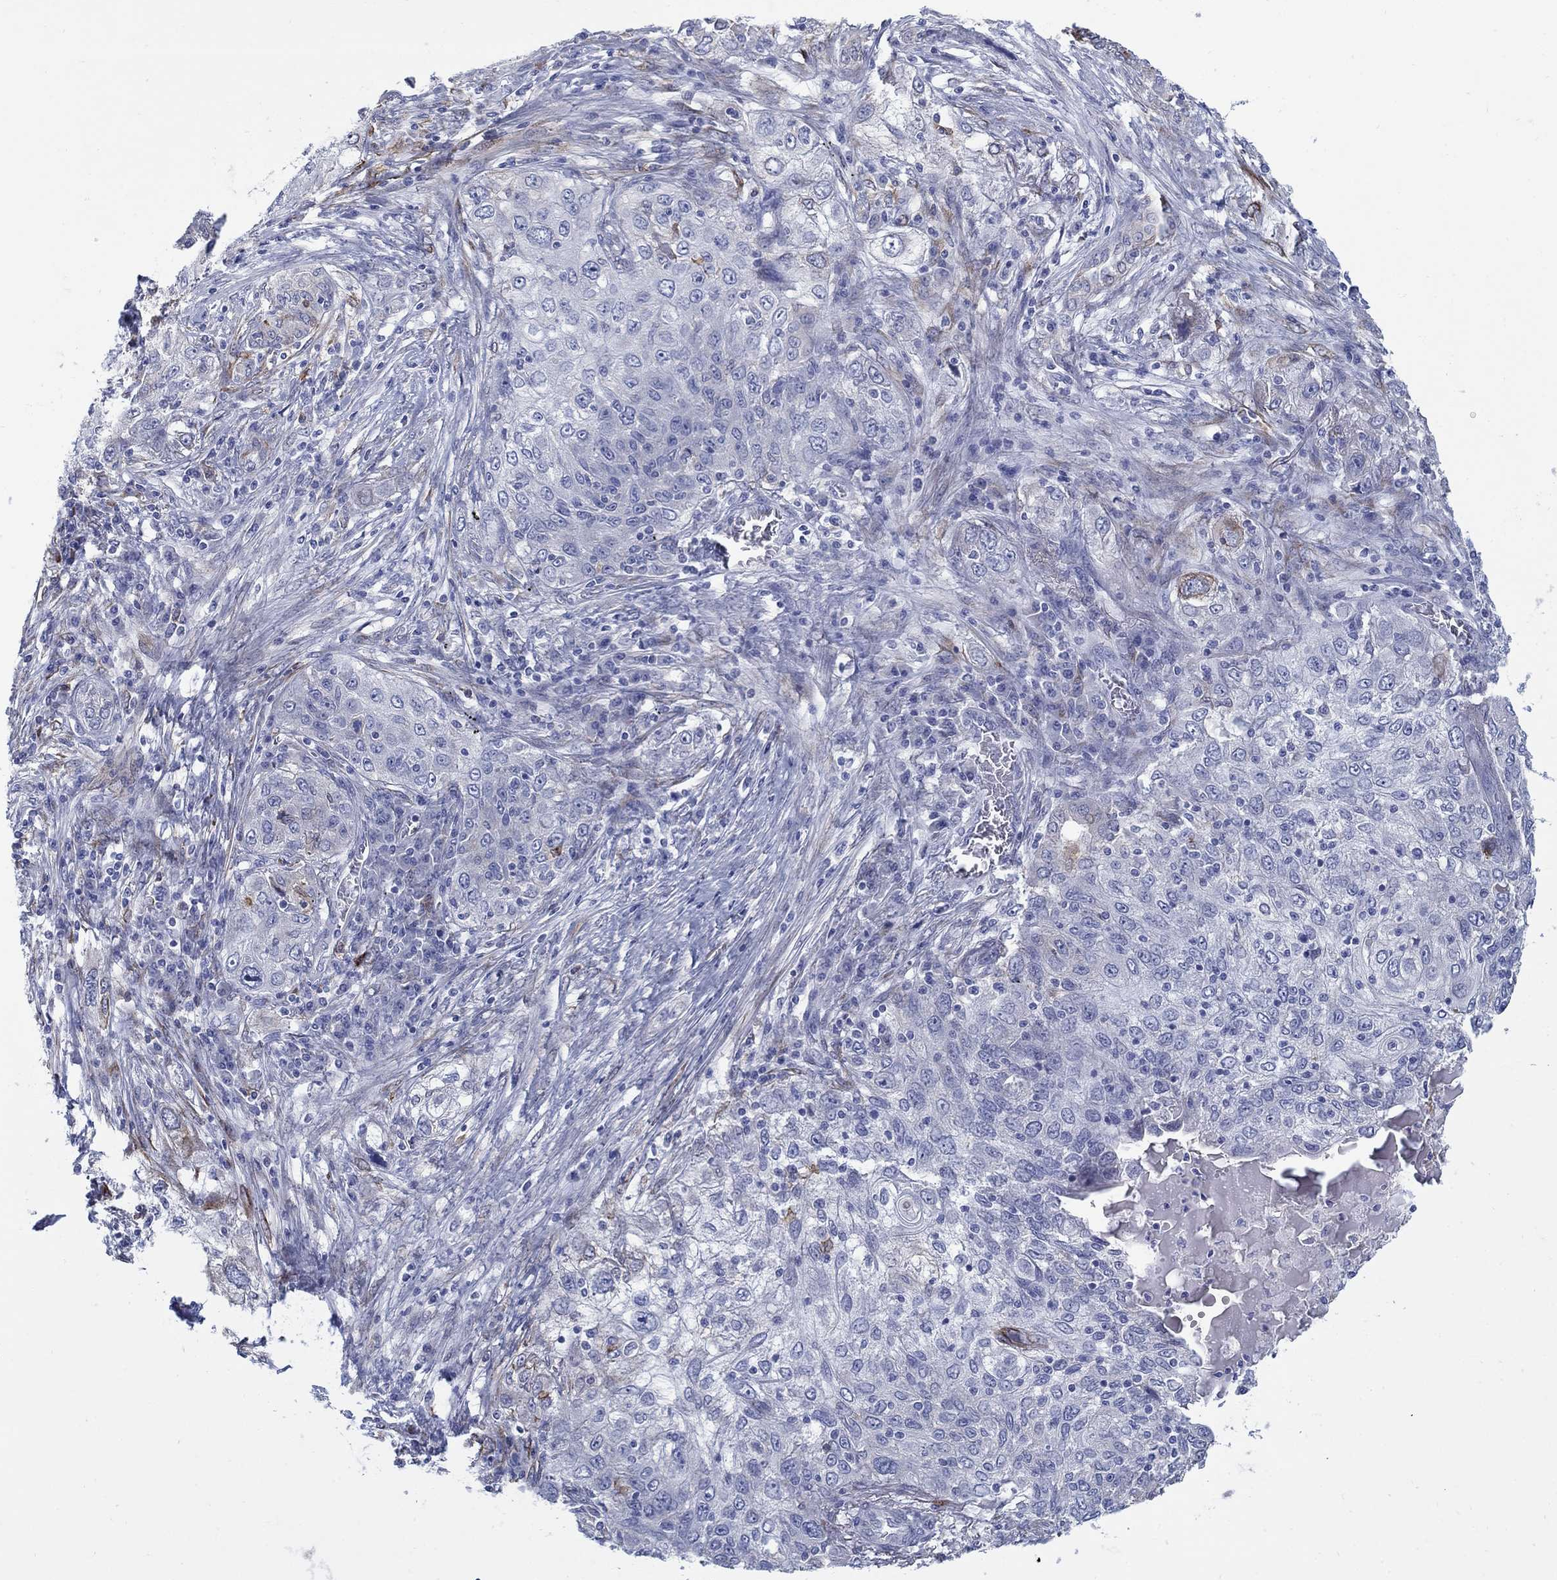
{"staining": {"intensity": "negative", "quantity": "none", "location": "none"}, "tissue": "lung cancer", "cell_type": "Tumor cells", "image_type": "cancer", "snomed": [{"axis": "morphology", "description": "Squamous cell carcinoma, NOS"}, {"axis": "topography", "description": "Lung"}], "caption": "This is an immunohistochemistry photomicrograph of human lung cancer. There is no positivity in tumor cells.", "gene": "REEP2", "patient": {"sex": "female", "age": 69}}